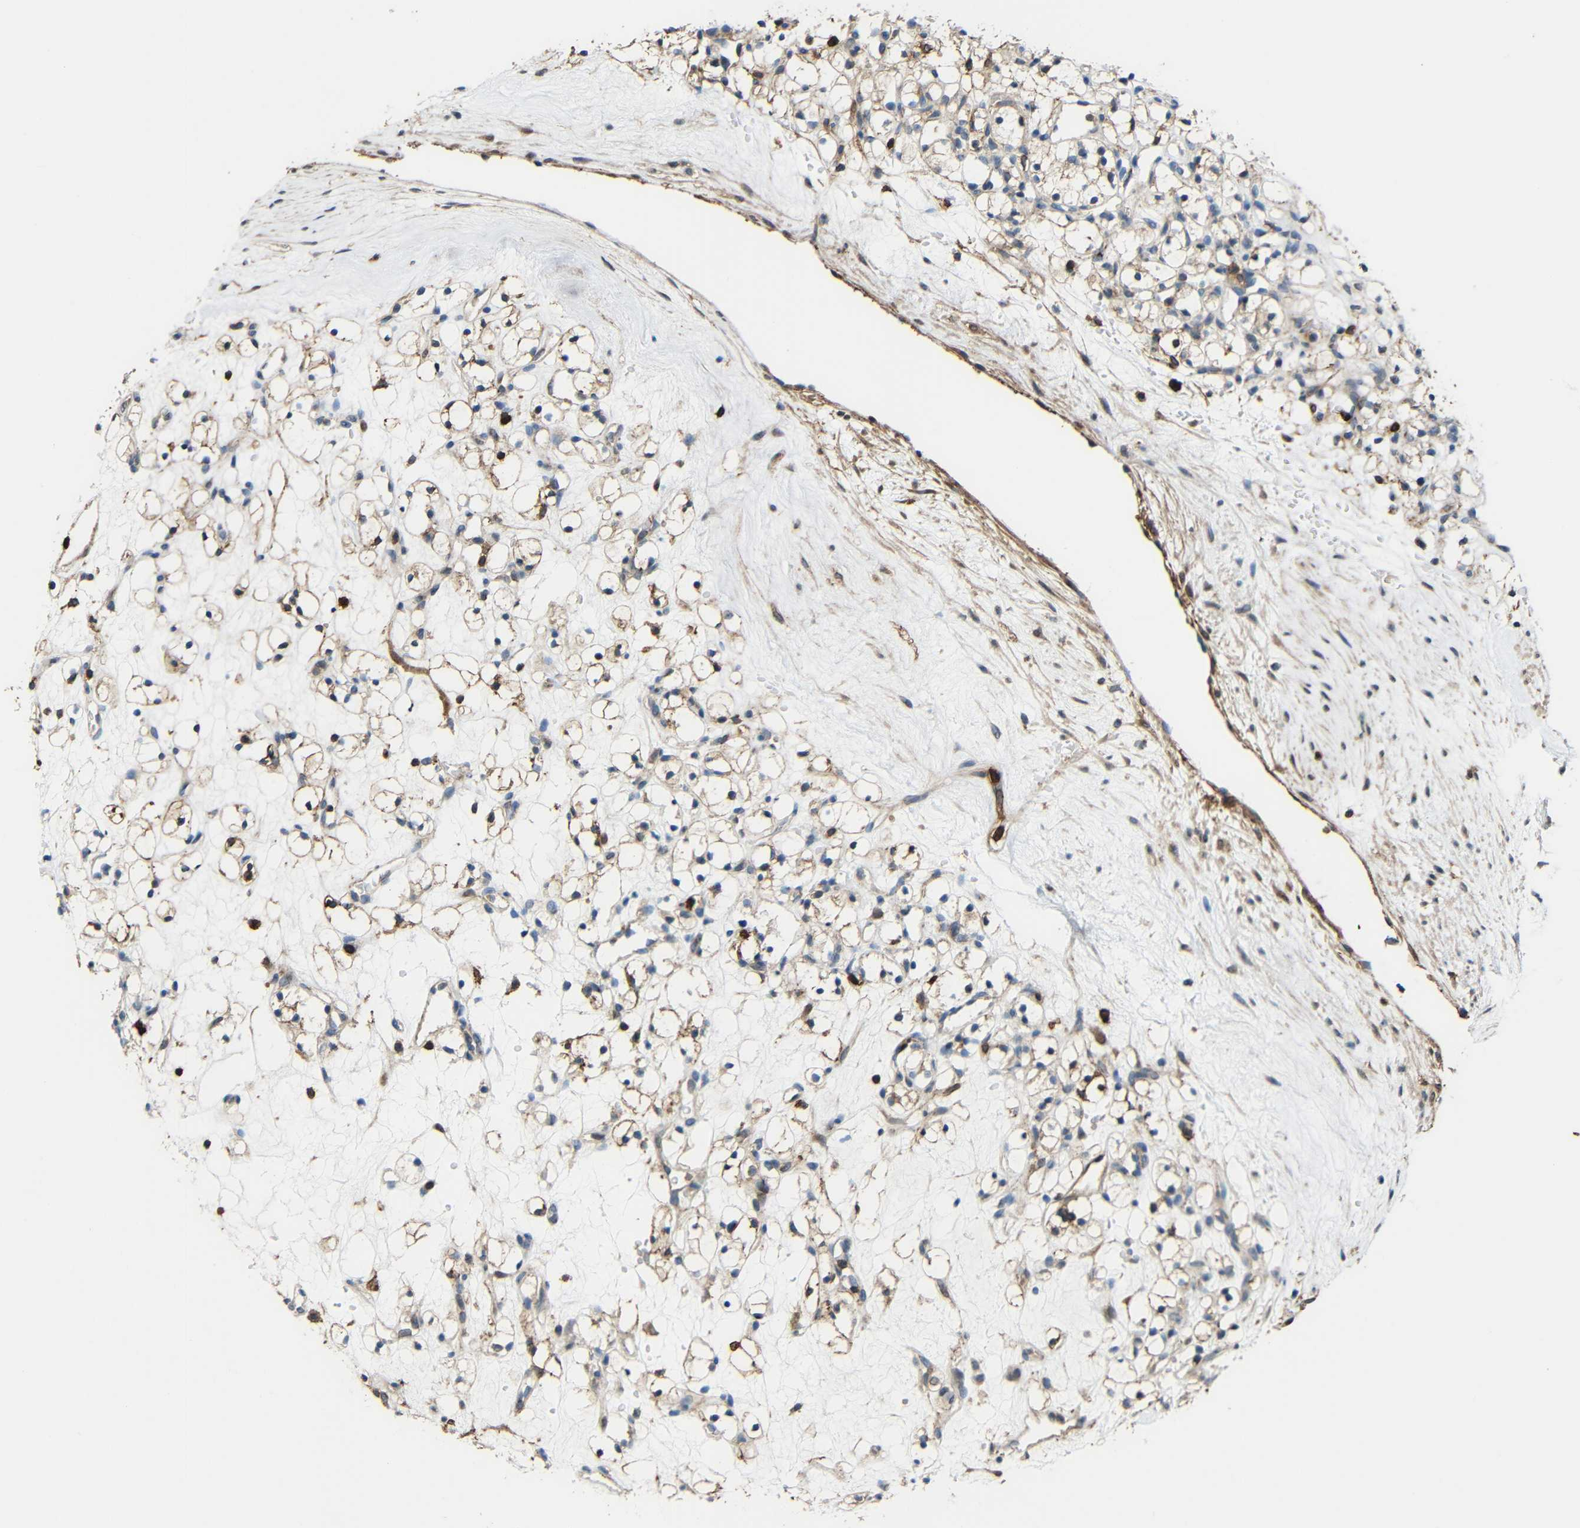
{"staining": {"intensity": "moderate", "quantity": ">75%", "location": "cytoplasmic/membranous"}, "tissue": "renal cancer", "cell_type": "Tumor cells", "image_type": "cancer", "snomed": [{"axis": "morphology", "description": "Adenocarcinoma, NOS"}, {"axis": "topography", "description": "Kidney"}], "caption": "A medium amount of moderate cytoplasmic/membranous positivity is identified in approximately >75% of tumor cells in renal cancer tissue.", "gene": "C1GALT1", "patient": {"sex": "female", "age": 60}}